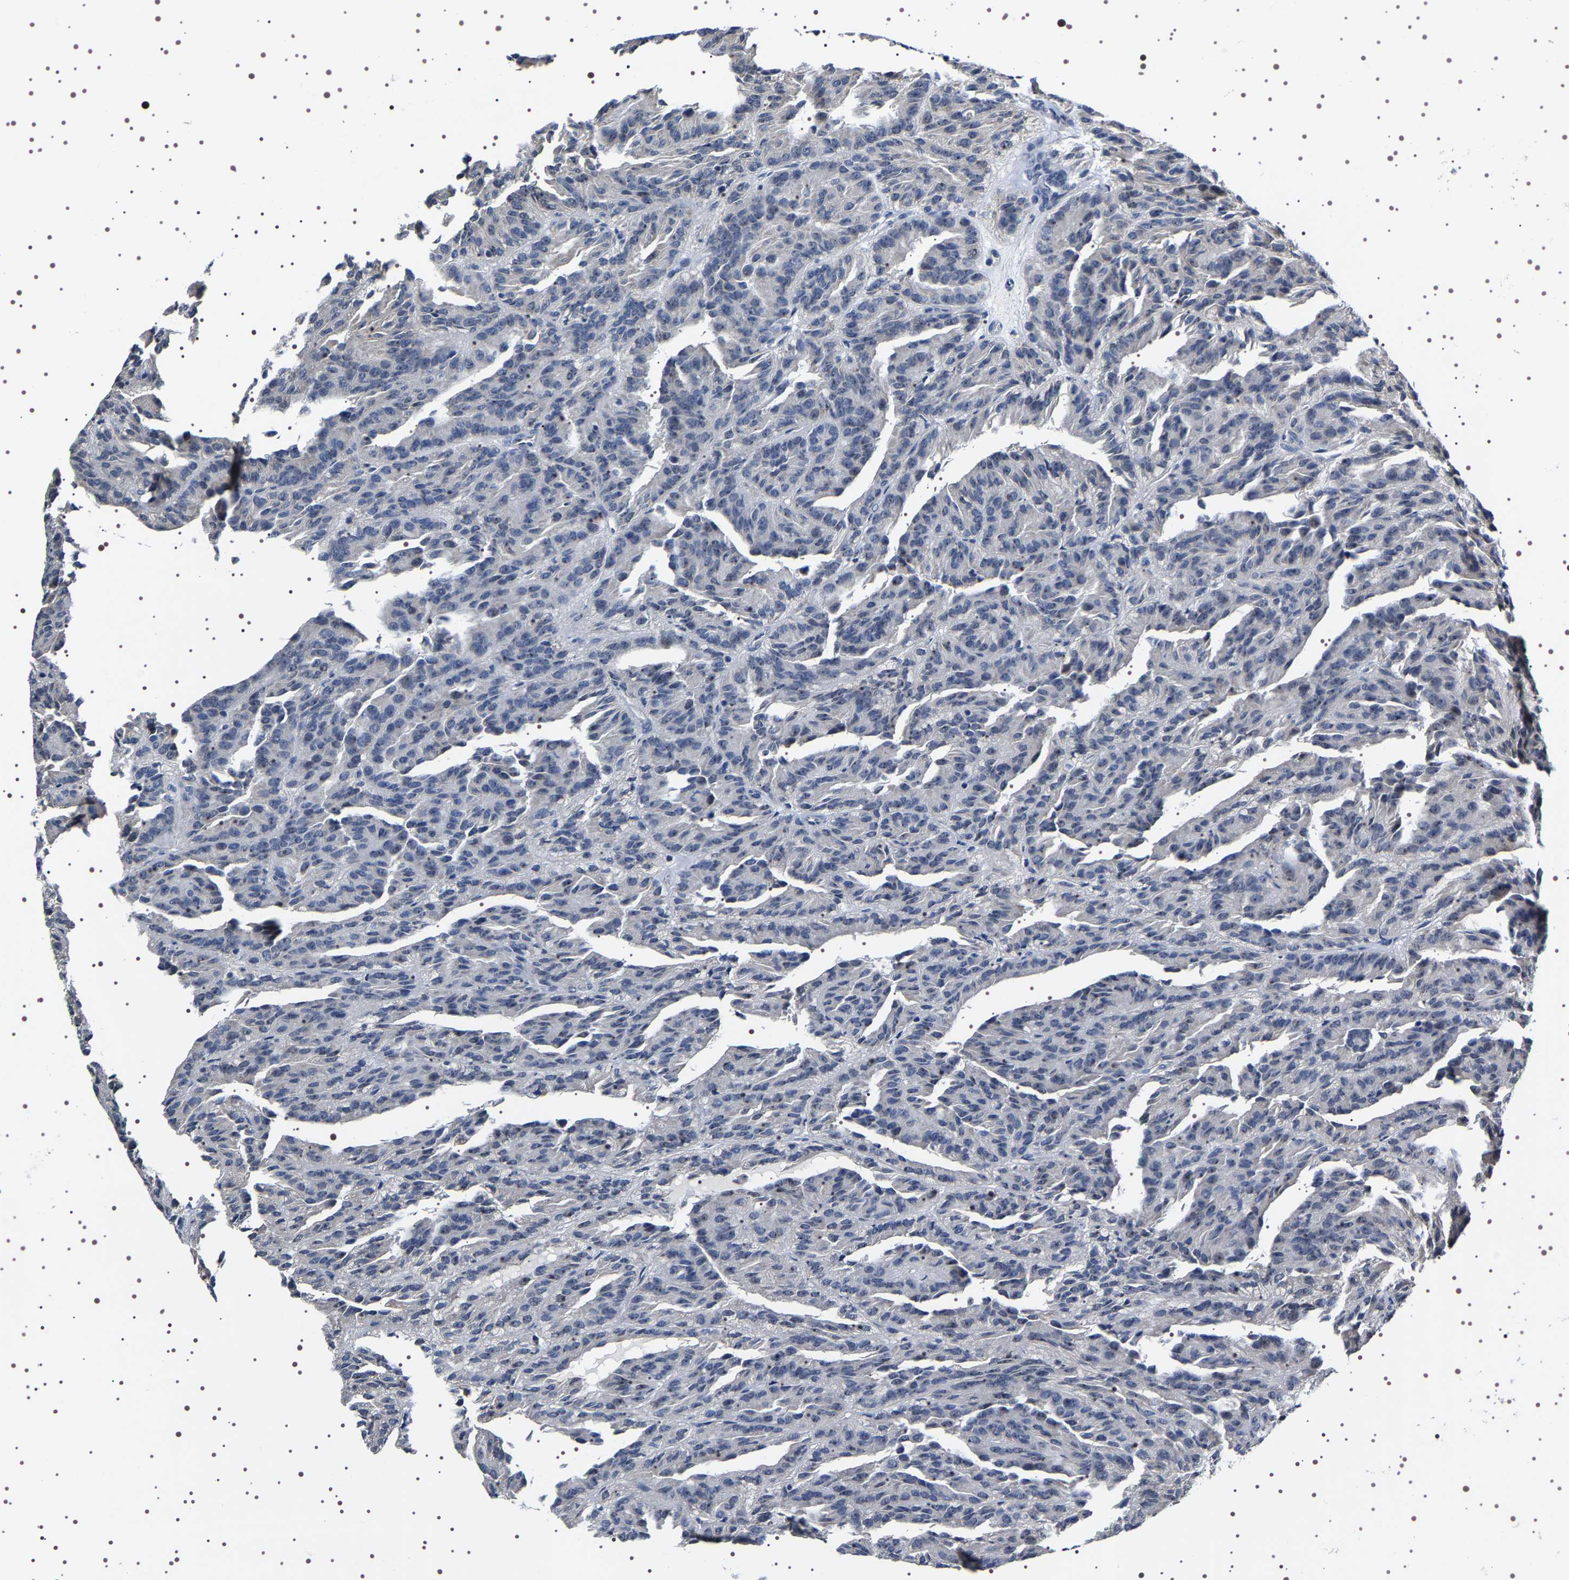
{"staining": {"intensity": "negative", "quantity": "none", "location": "none"}, "tissue": "renal cancer", "cell_type": "Tumor cells", "image_type": "cancer", "snomed": [{"axis": "morphology", "description": "Adenocarcinoma, NOS"}, {"axis": "topography", "description": "Kidney"}], "caption": "Tumor cells show no significant protein expression in renal cancer.", "gene": "GNL3", "patient": {"sex": "male", "age": 46}}